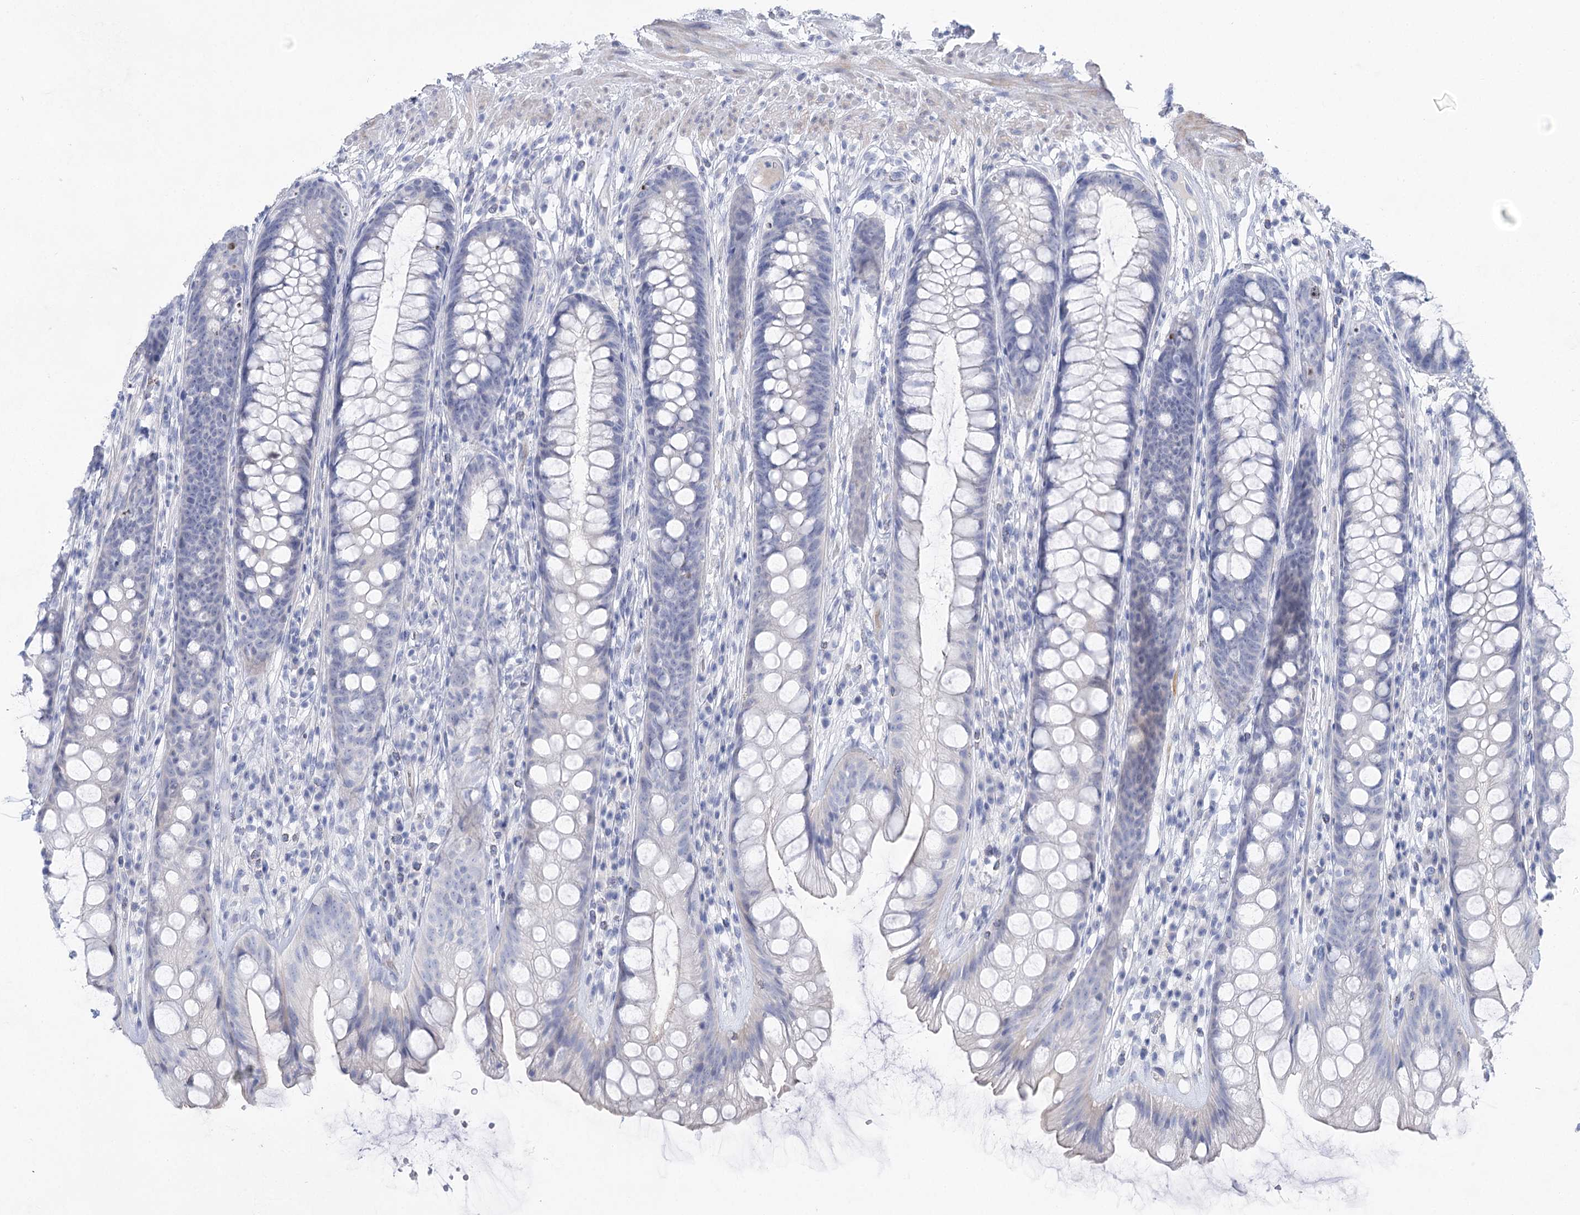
{"staining": {"intensity": "negative", "quantity": "none", "location": "none"}, "tissue": "rectum", "cell_type": "Glandular cells", "image_type": "normal", "snomed": [{"axis": "morphology", "description": "Normal tissue, NOS"}, {"axis": "topography", "description": "Rectum"}], "caption": "Immunohistochemistry photomicrograph of benign rectum: human rectum stained with DAB exhibits no significant protein staining in glandular cells.", "gene": "WDR74", "patient": {"sex": "male", "age": 74}}